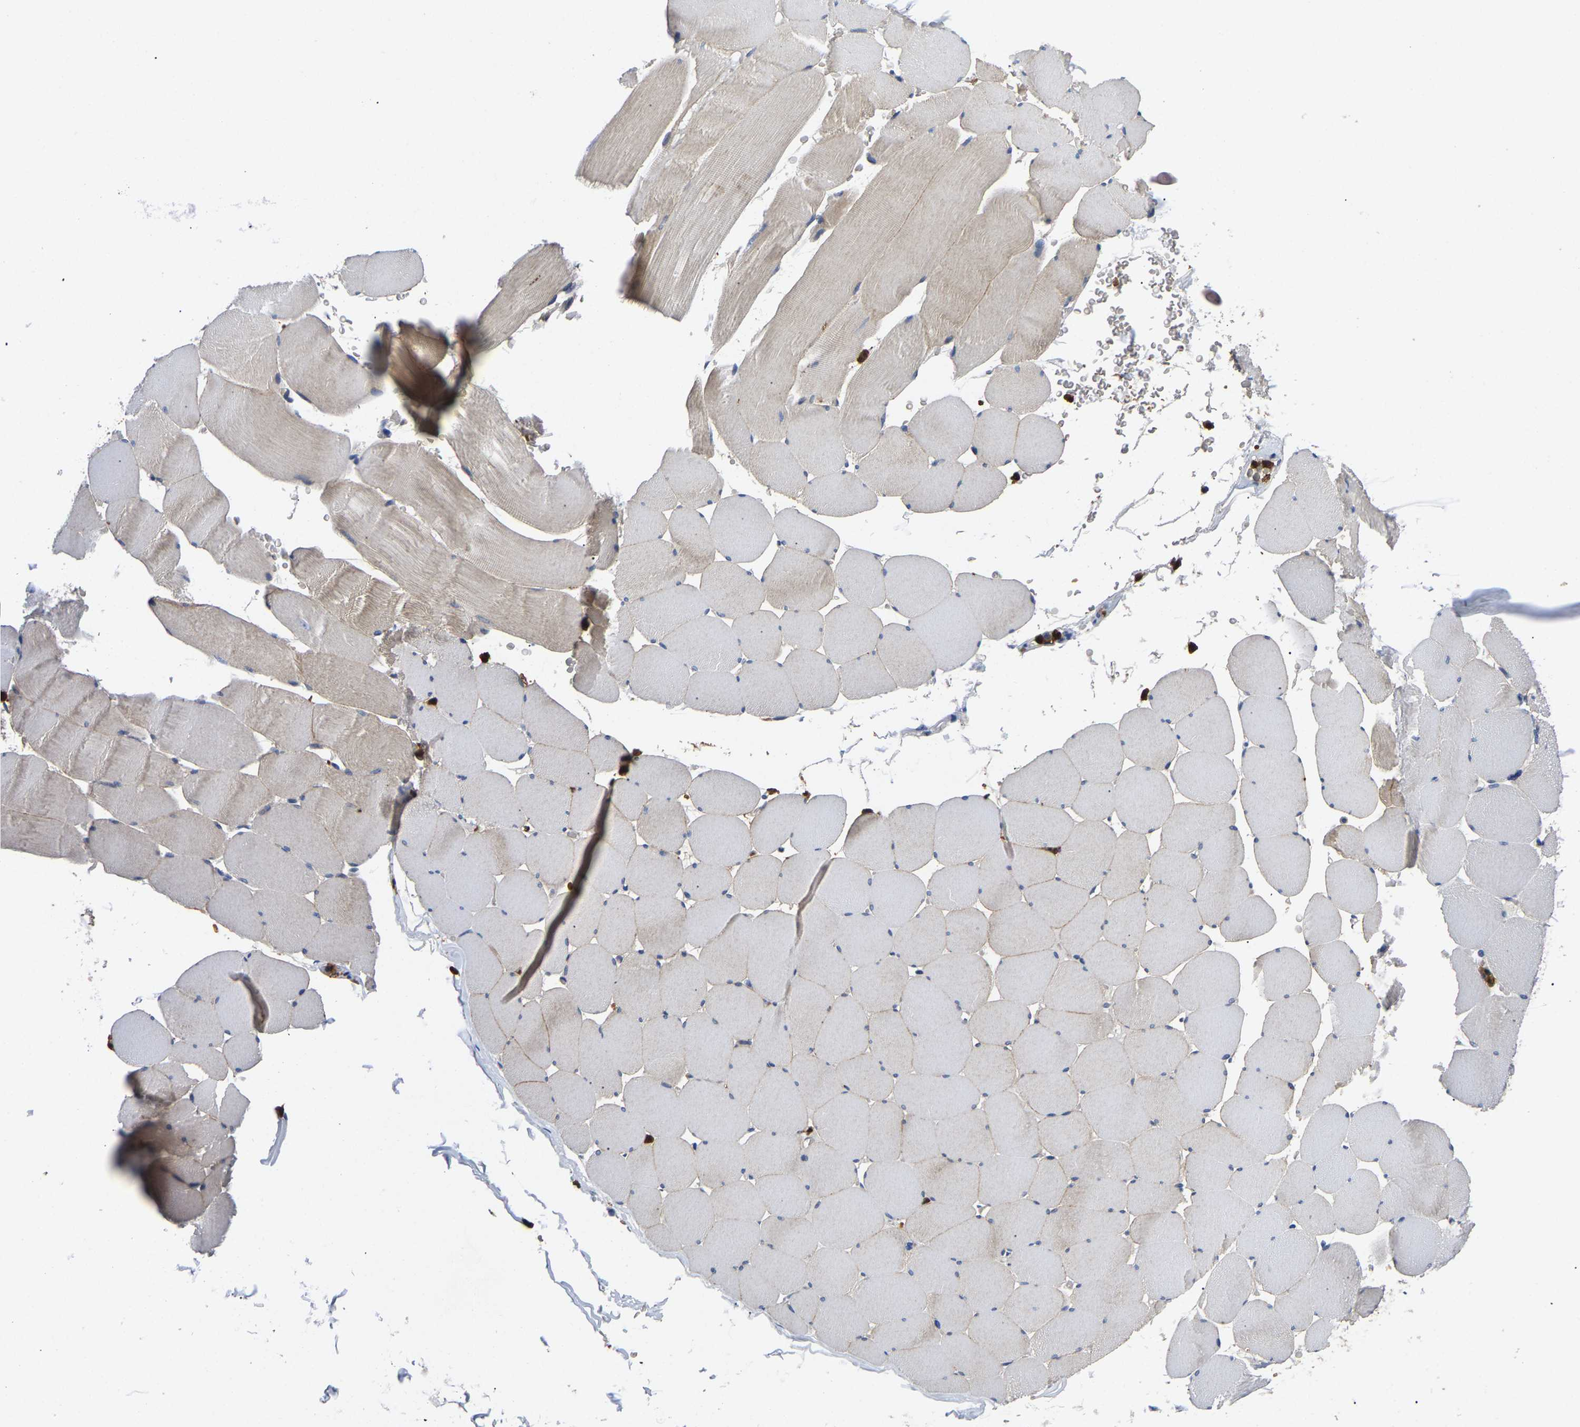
{"staining": {"intensity": "weak", "quantity": "<25%", "location": "cytoplasmic/membranous"}, "tissue": "skeletal muscle", "cell_type": "Myocytes", "image_type": "normal", "snomed": [{"axis": "morphology", "description": "Normal tissue, NOS"}, {"axis": "topography", "description": "Skeletal muscle"}], "caption": "Immunohistochemistry photomicrograph of normal skeletal muscle stained for a protein (brown), which exhibits no expression in myocytes. (DAB (3,3'-diaminobenzidine) IHC visualized using brightfield microscopy, high magnification).", "gene": "TOR1B", "patient": {"sex": "male", "age": 62}}